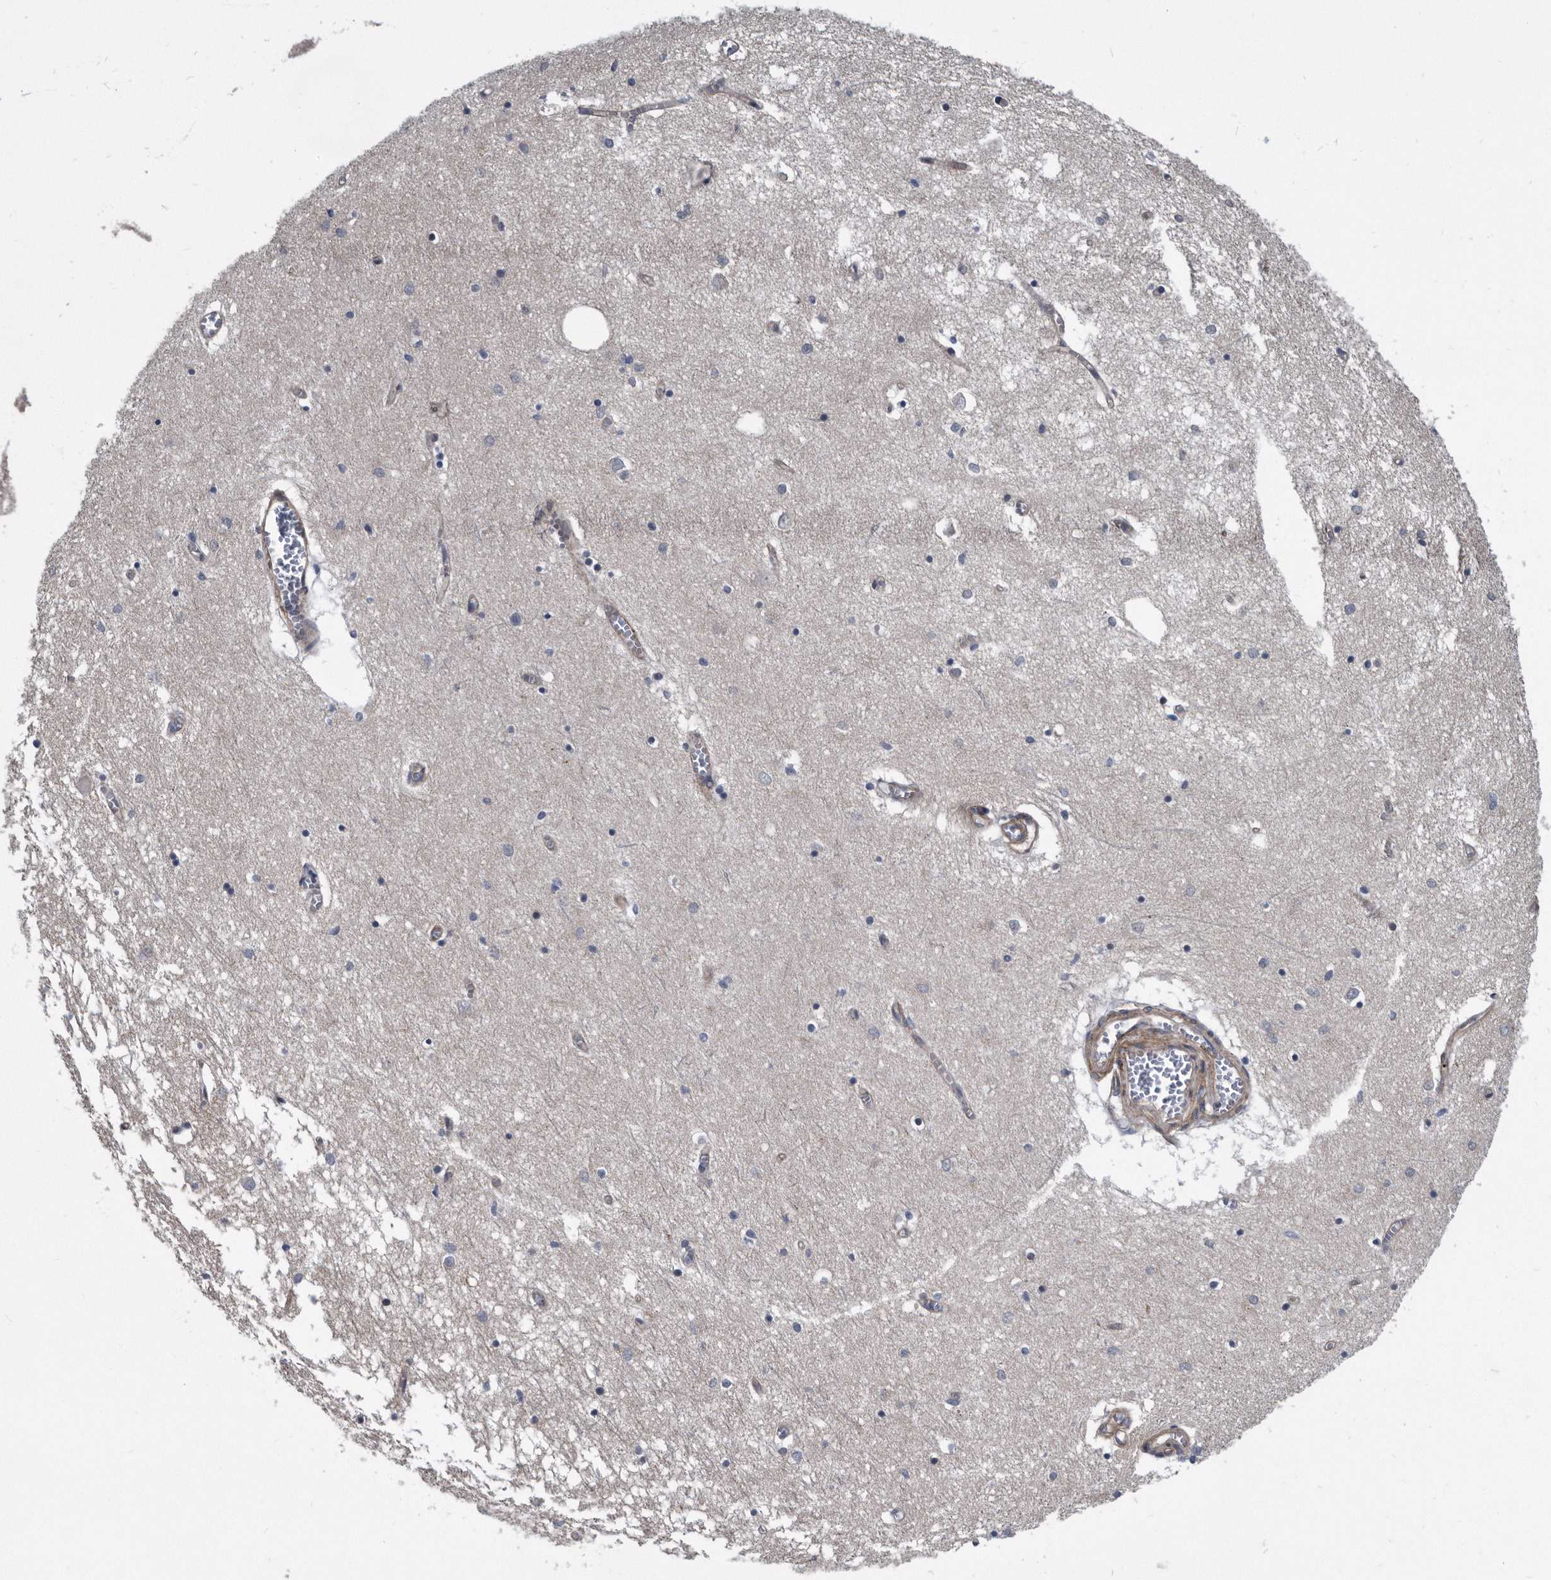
{"staining": {"intensity": "negative", "quantity": "none", "location": "none"}, "tissue": "hippocampus", "cell_type": "Glial cells", "image_type": "normal", "snomed": [{"axis": "morphology", "description": "Normal tissue, NOS"}, {"axis": "topography", "description": "Hippocampus"}], "caption": "Image shows no significant protein expression in glial cells of normal hippocampus. (Stains: DAB (3,3'-diaminobenzidine) immunohistochemistry with hematoxylin counter stain, Microscopy: brightfield microscopy at high magnification).", "gene": "ARMCX1", "patient": {"sex": "male", "age": 70}}